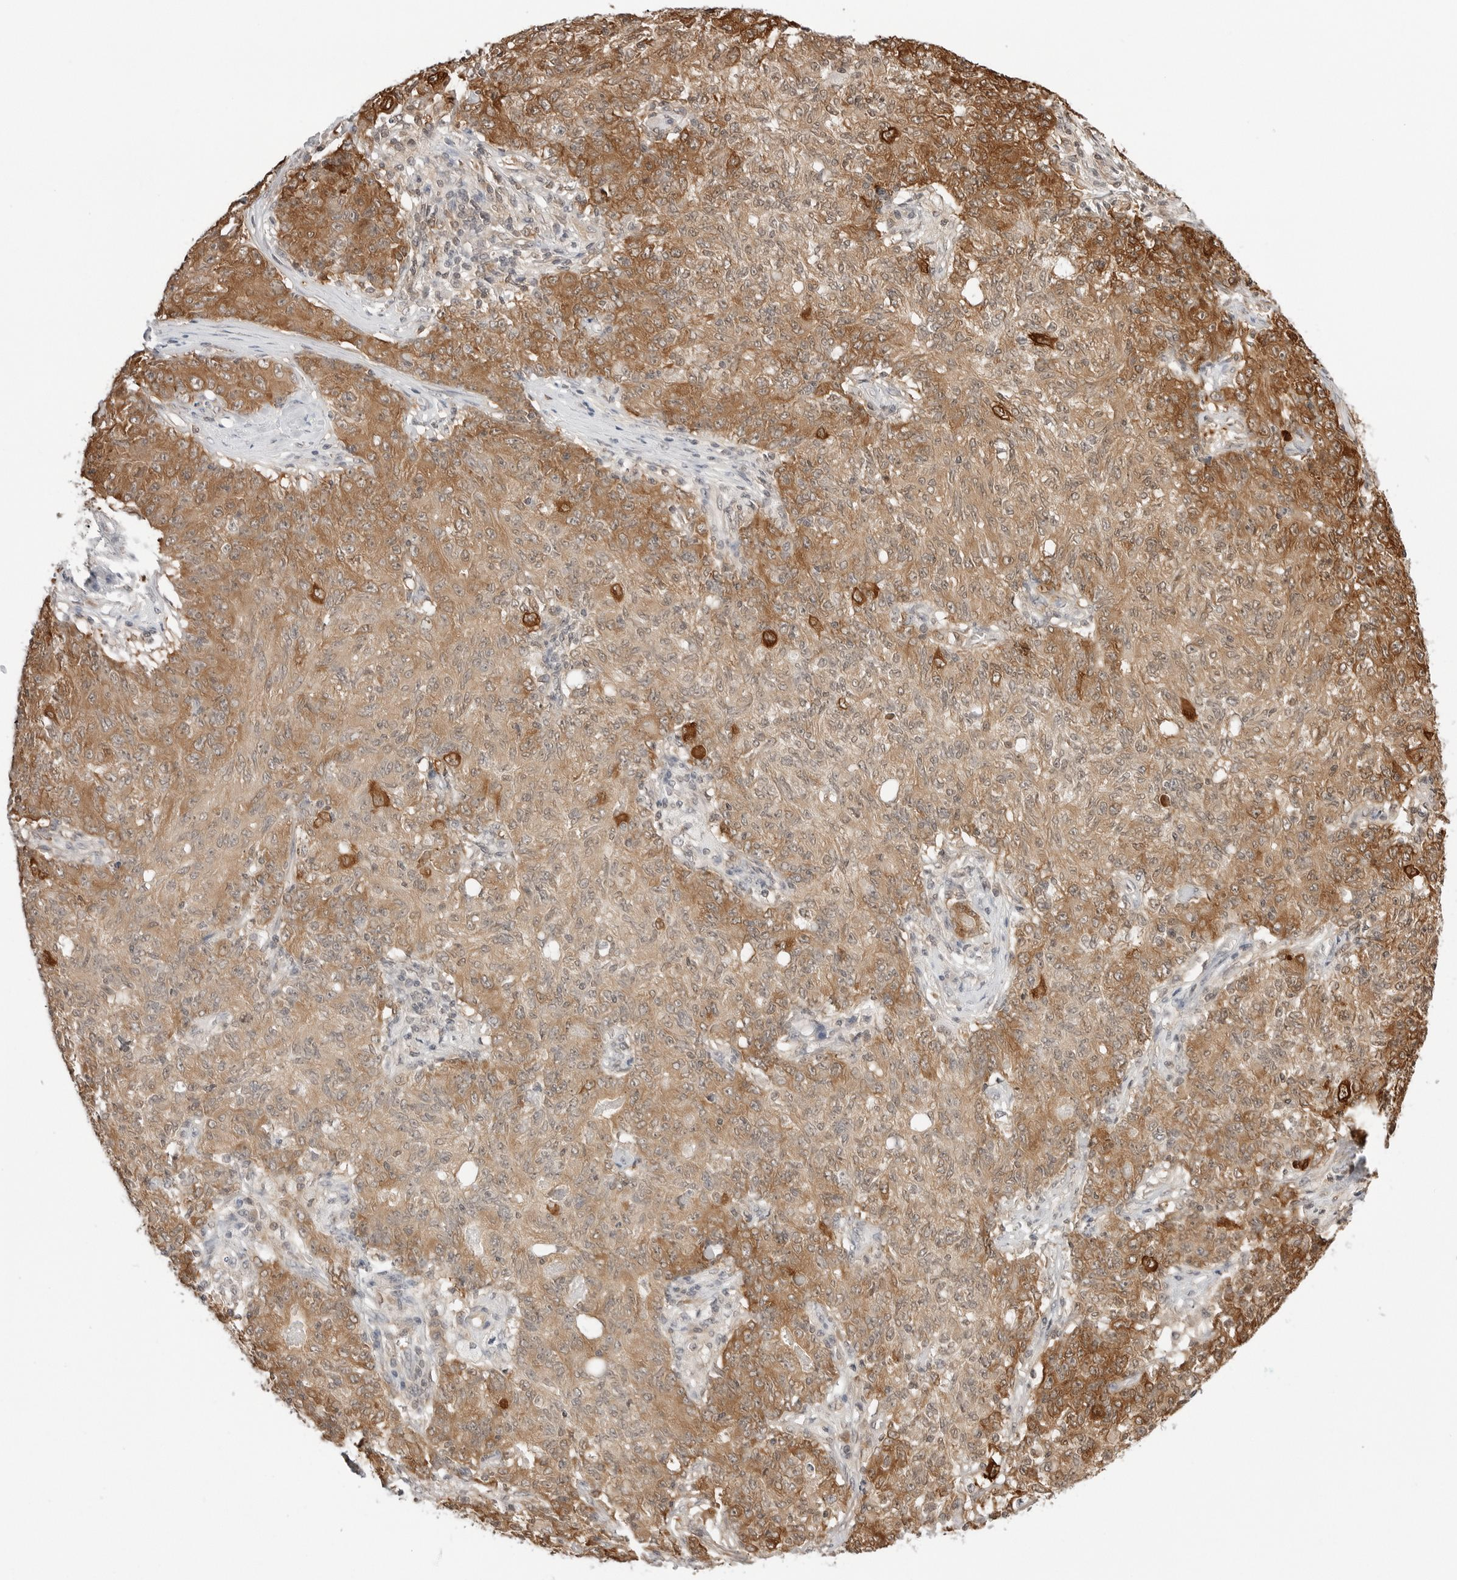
{"staining": {"intensity": "moderate", "quantity": ">75%", "location": "cytoplasmic/membranous"}, "tissue": "ovarian cancer", "cell_type": "Tumor cells", "image_type": "cancer", "snomed": [{"axis": "morphology", "description": "Carcinoma, endometroid"}, {"axis": "topography", "description": "Ovary"}], "caption": "Human ovarian cancer stained with a protein marker shows moderate staining in tumor cells.", "gene": "NUDC", "patient": {"sex": "female", "age": 42}}